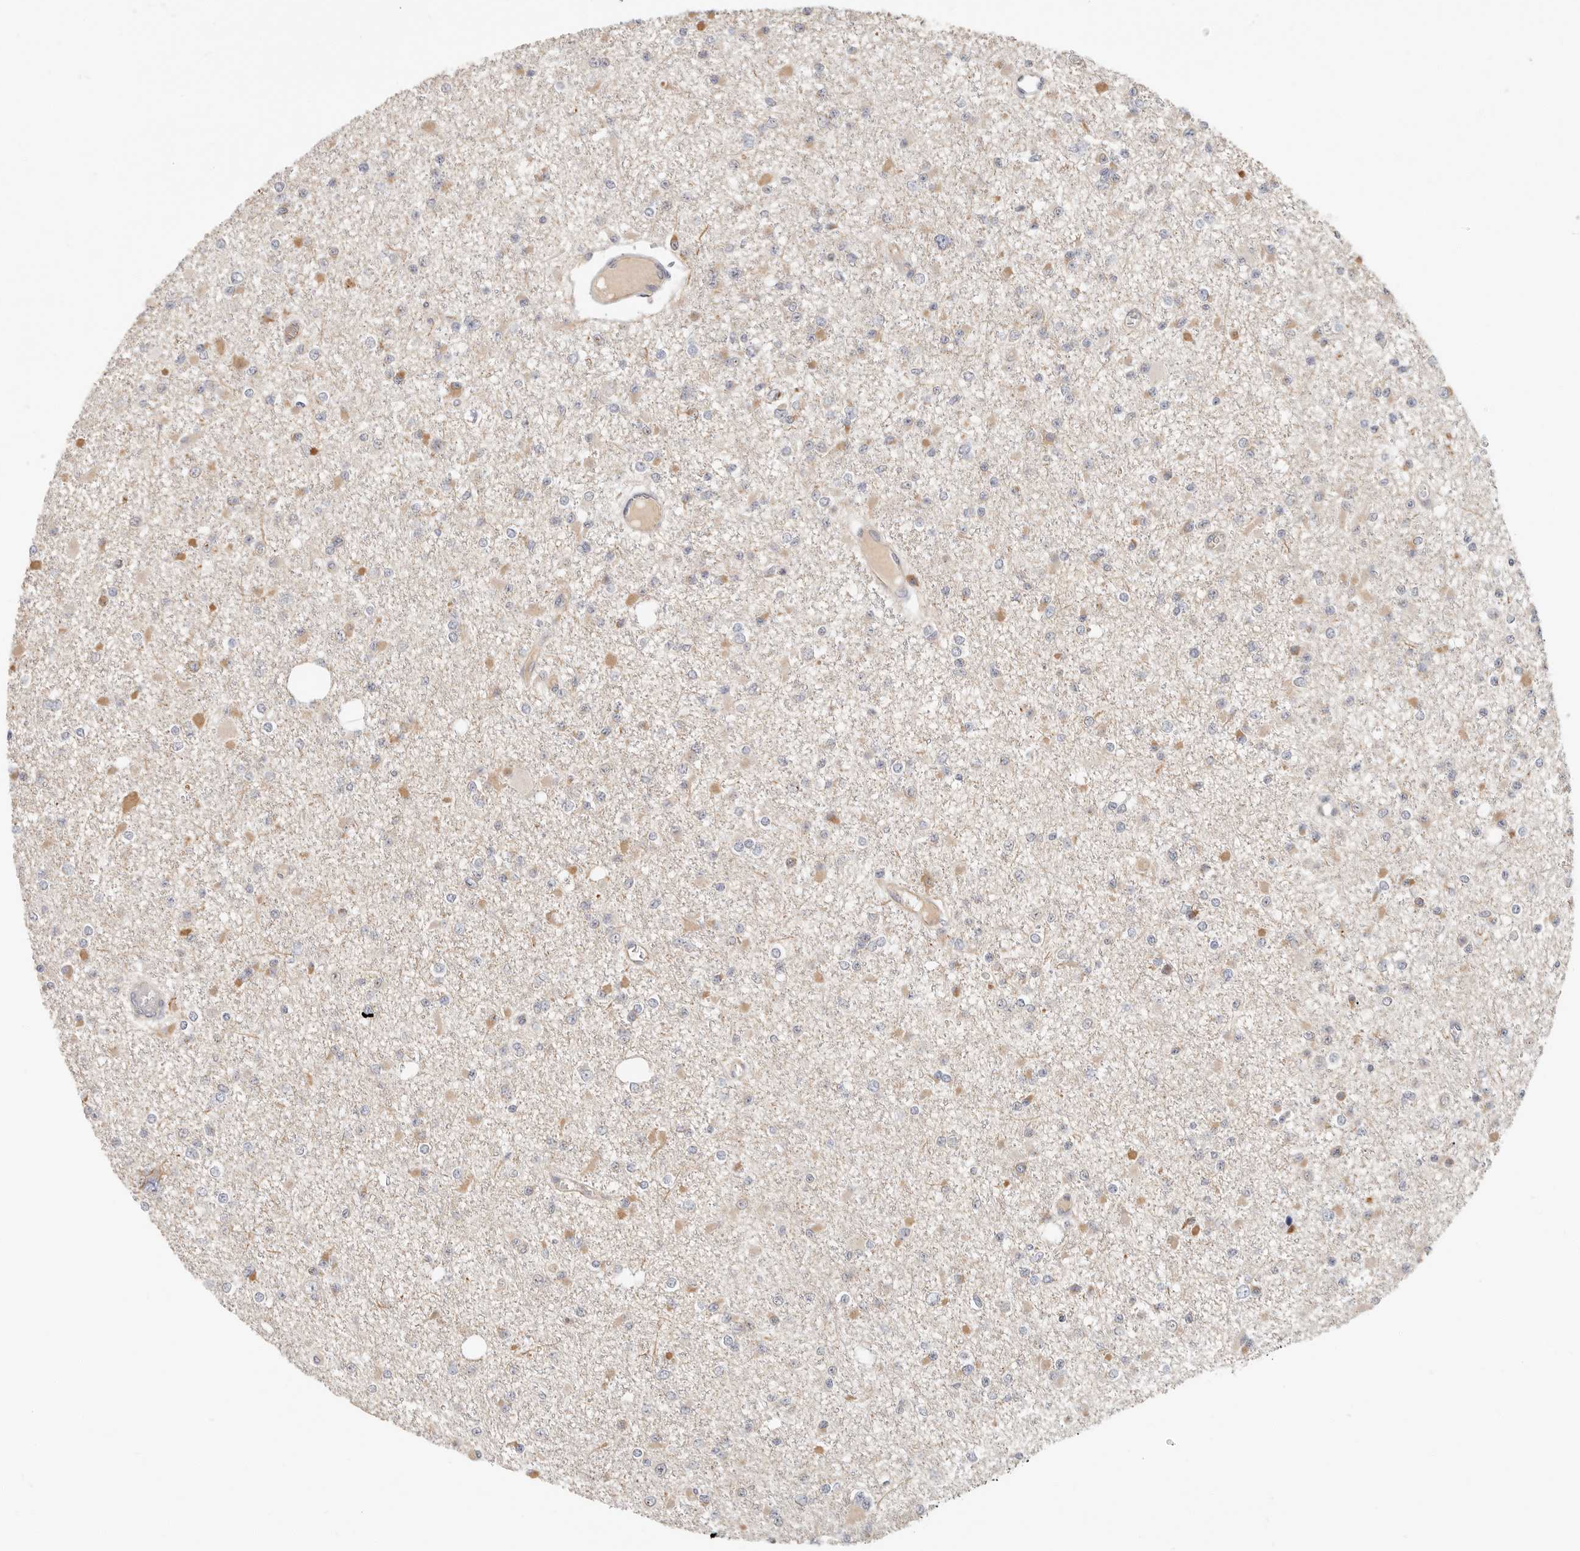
{"staining": {"intensity": "moderate", "quantity": "<25%", "location": "cytoplasmic/membranous"}, "tissue": "glioma", "cell_type": "Tumor cells", "image_type": "cancer", "snomed": [{"axis": "morphology", "description": "Glioma, malignant, Low grade"}, {"axis": "topography", "description": "Brain"}], "caption": "IHC of glioma demonstrates low levels of moderate cytoplasmic/membranous positivity in approximately <25% of tumor cells. The staining was performed using DAB, with brown indicating positive protein expression. Nuclei are stained blue with hematoxylin.", "gene": "SPRING1", "patient": {"sex": "female", "age": 22}}